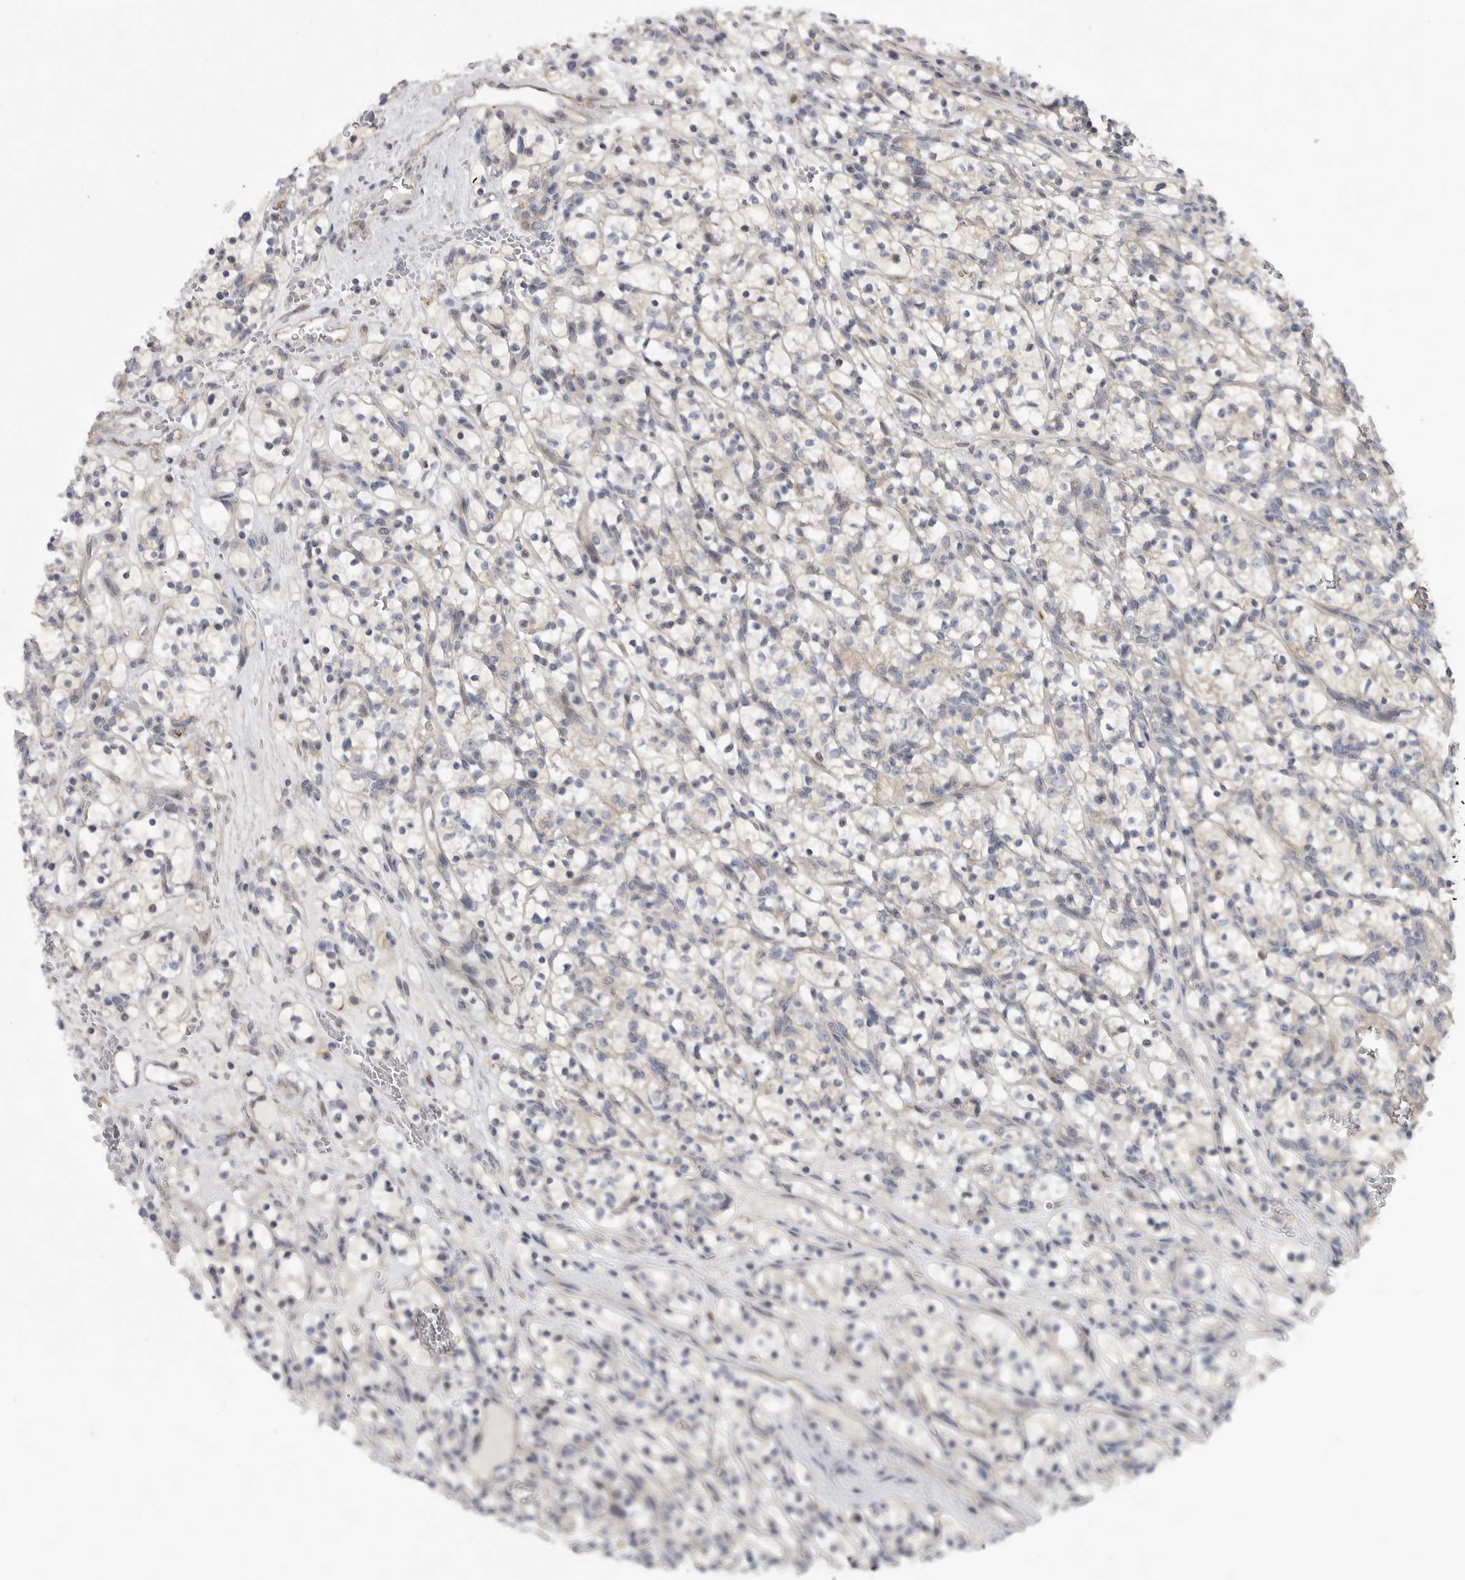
{"staining": {"intensity": "negative", "quantity": "none", "location": "none"}, "tissue": "renal cancer", "cell_type": "Tumor cells", "image_type": "cancer", "snomed": [{"axis": "morphology", "description": "Adenocarcinoma, NOS"}, {"axis": "topography", "description": "Kidney"}], "caption": "This photomicrograph is of renal adenocarcinoma stained with immunohistochemistry to label a protein in brown with the nuclei are counter-stained blue. There is no expression in tumor cells.", "gene": "FBXO43", "patient": {"sex": "female", "age": 57}}